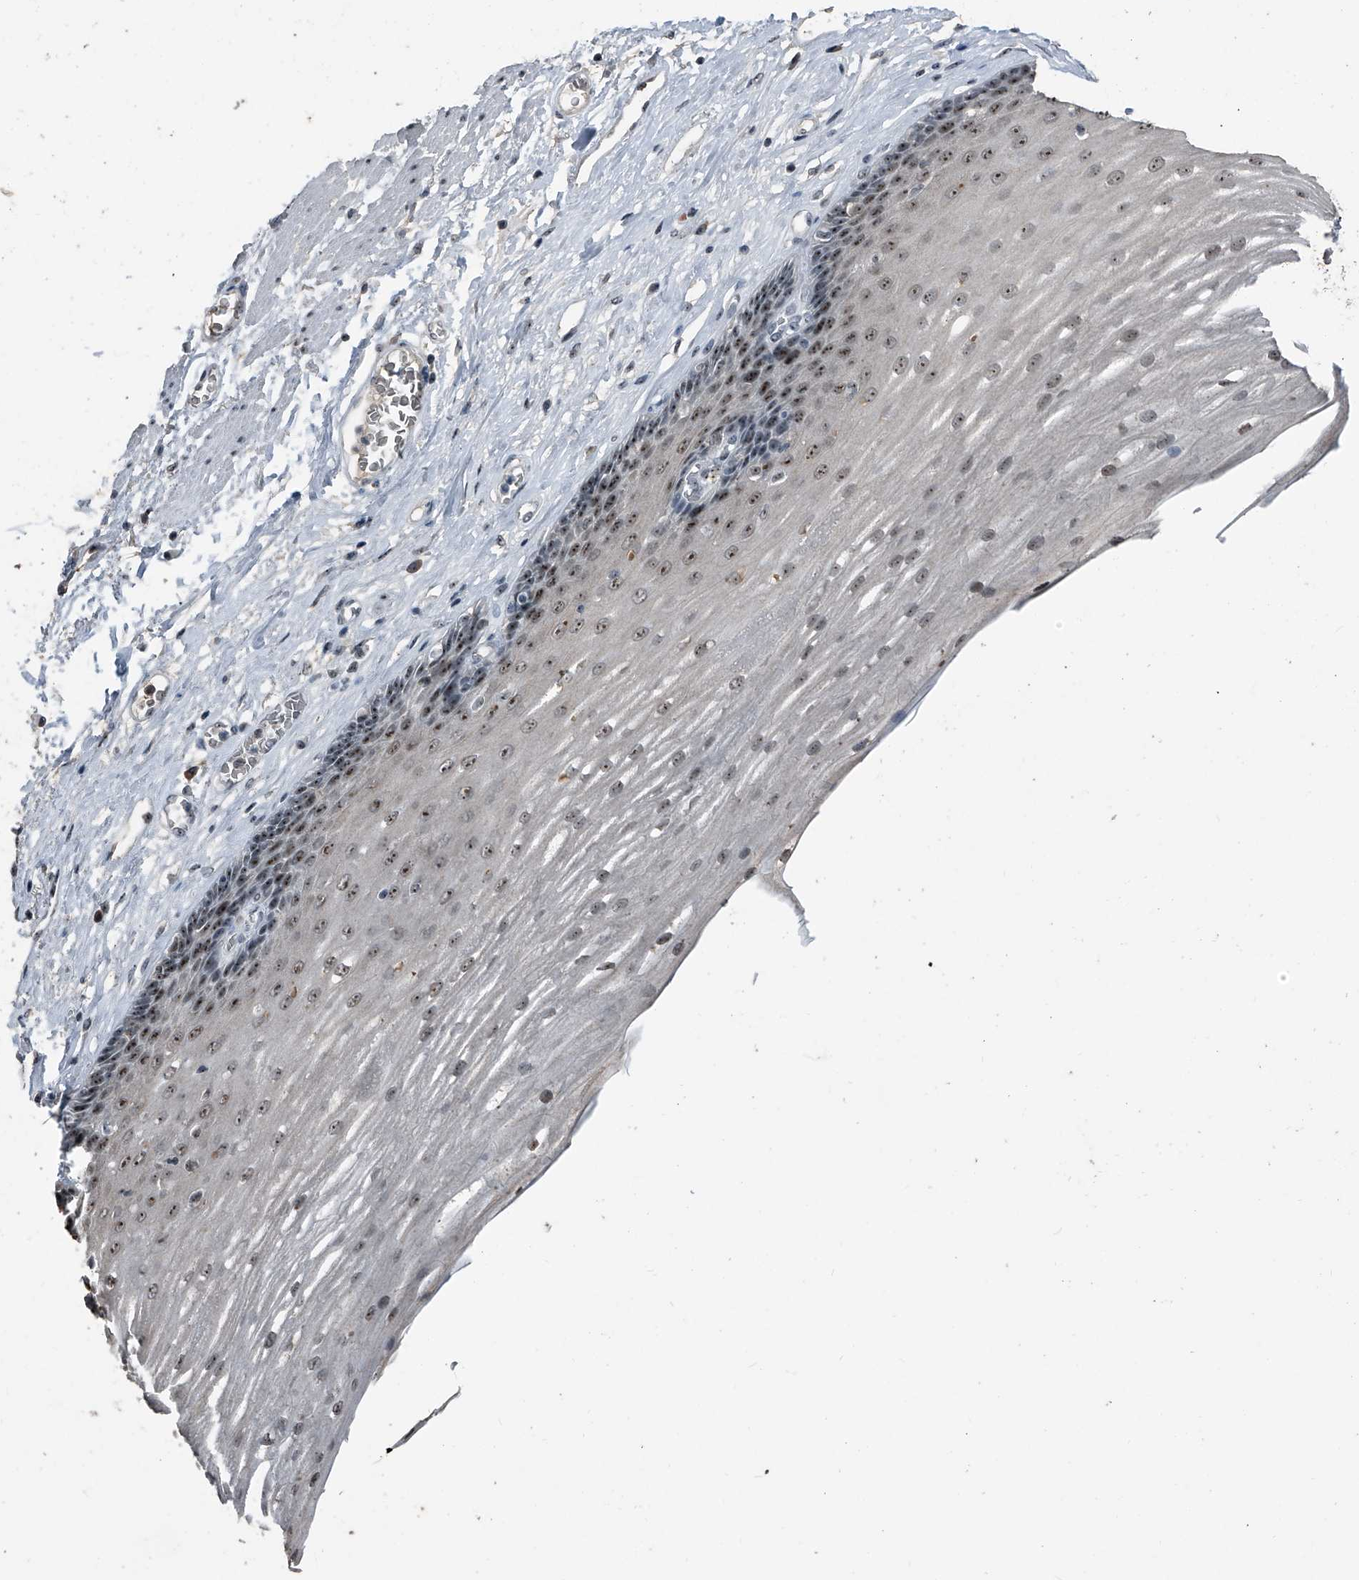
{"staining": {"intensity": "moderate", "quantity": ">75%", "location": "nuclear"}, "tissue": "esophagus", "cell_type": "Squamous epithelial cells", "image_type": "normal", "snomed": [{"axis": "morphology", "description": "Normal tissue, NOS"}, {"axis": "topography", "description": "Esophagus"}], "caption": "DAB immunohistochemical staining of benign esophagus exhibits moderate nuclear protein positivity in approximately >75% of squamous epithelial cells.", "gene": "TCOF1", "patient": {"sex": "male", "age": 62}}